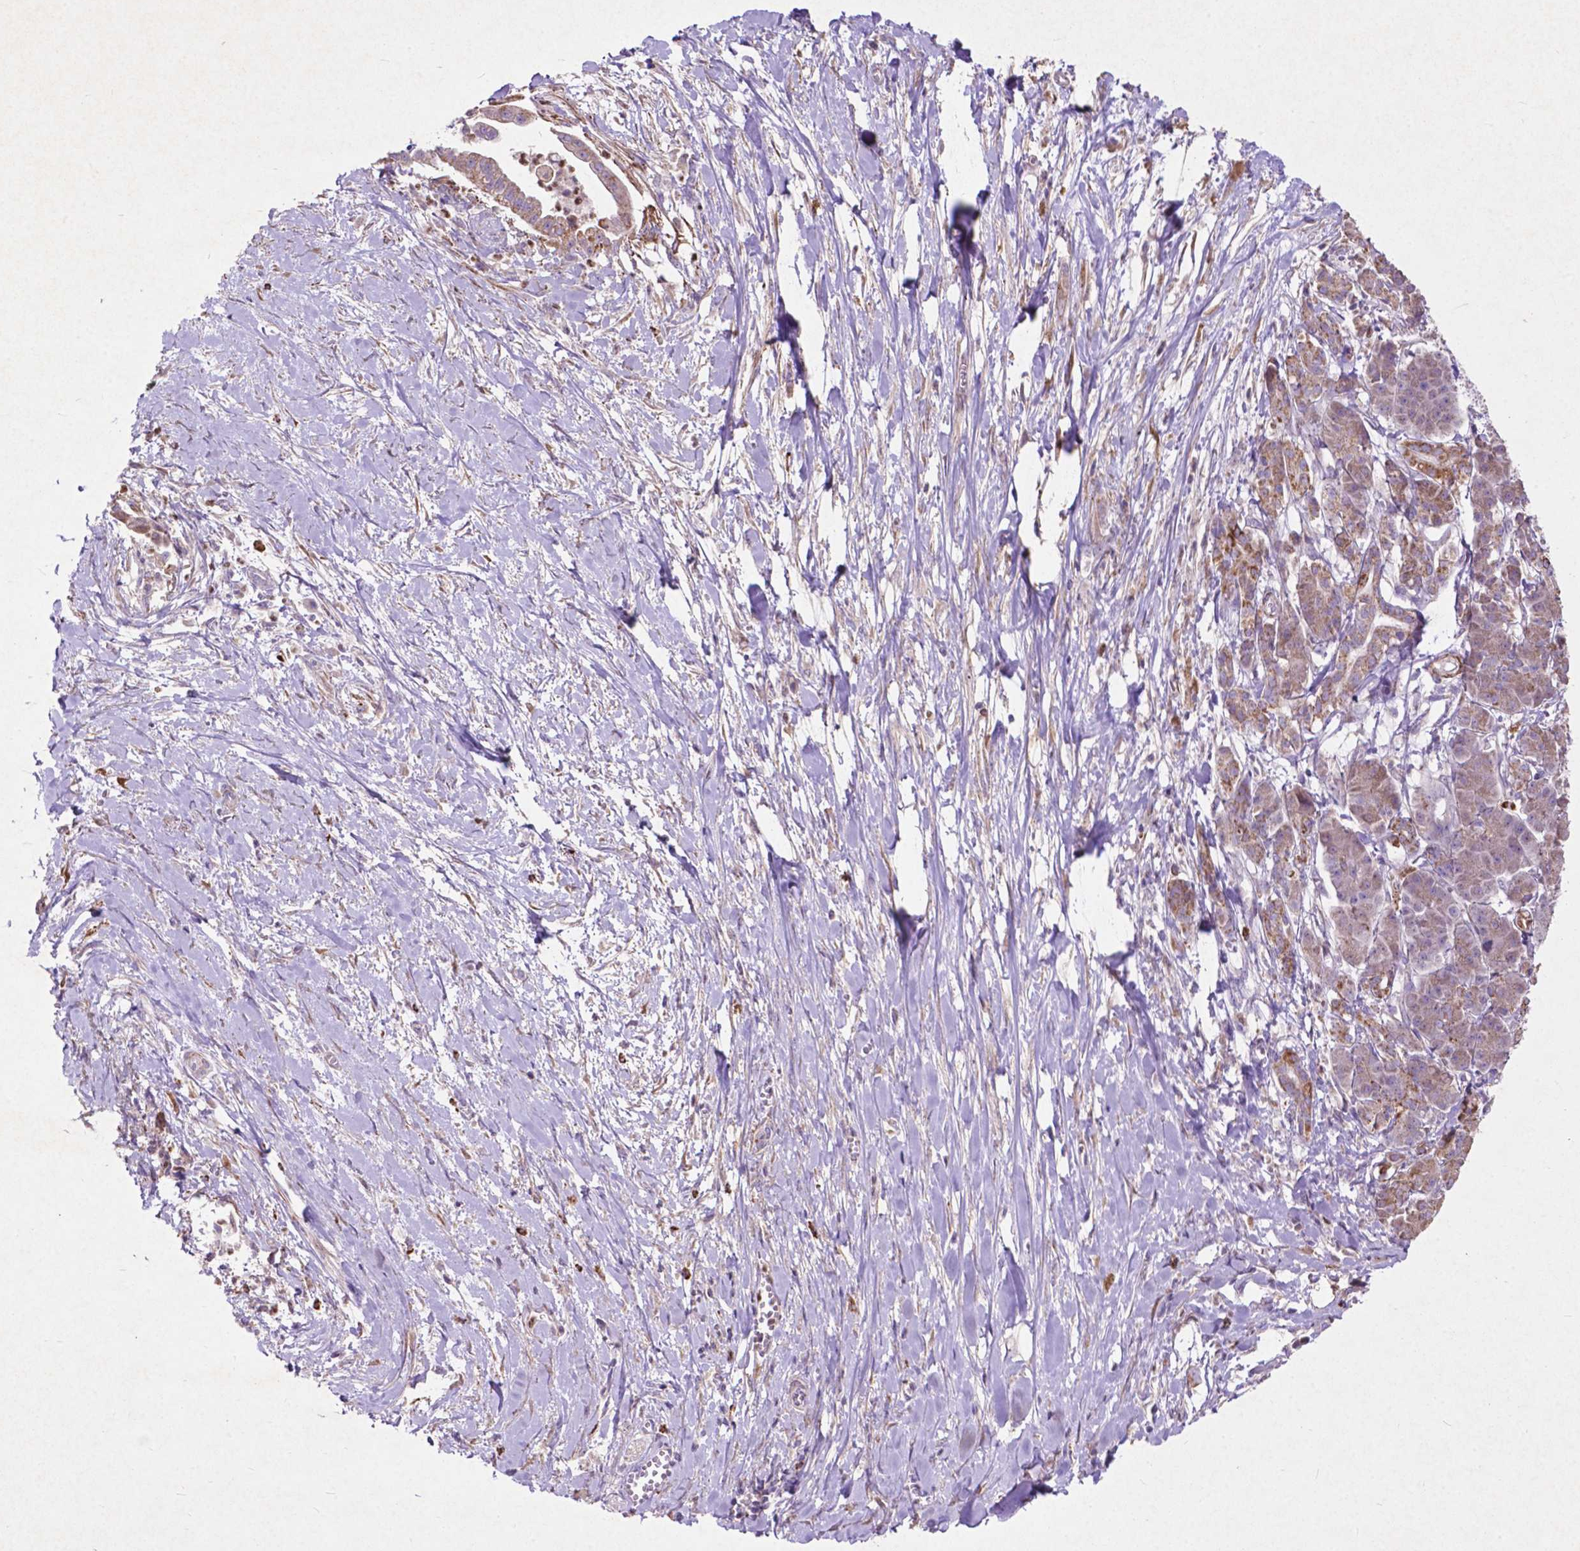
{"staining": {"intensity": "moderate", "quantity": "<25%", "location": "cytoplasmic/membranous"}, "tissue": "pancreatic cancer", "cell_type": "Tumor cells", "image_type": "cancer", "snomed": [{"axis": "morphology", "description": "Normal tissue, NOS"}, {"axis": "morphology", "description": "Adenocarcinoma, NOS"}, {"axis": "topography", "description": "Lymph node"}, {"axis": "topography", "description": "Pancreas"}], "caption": "A brown stain labels moderate cytoplasmic/membranous staining of a protein in adenocarcinoma (pancreatic) tumor cells. The staining was performed using DAB (3,3'-diaminobenzidine), with brown indicating positive protein expression. Nuclei are stained blue with hematoxylin.", "gene": "THEGL", "patient": {"sex": "female", "age": 58}}